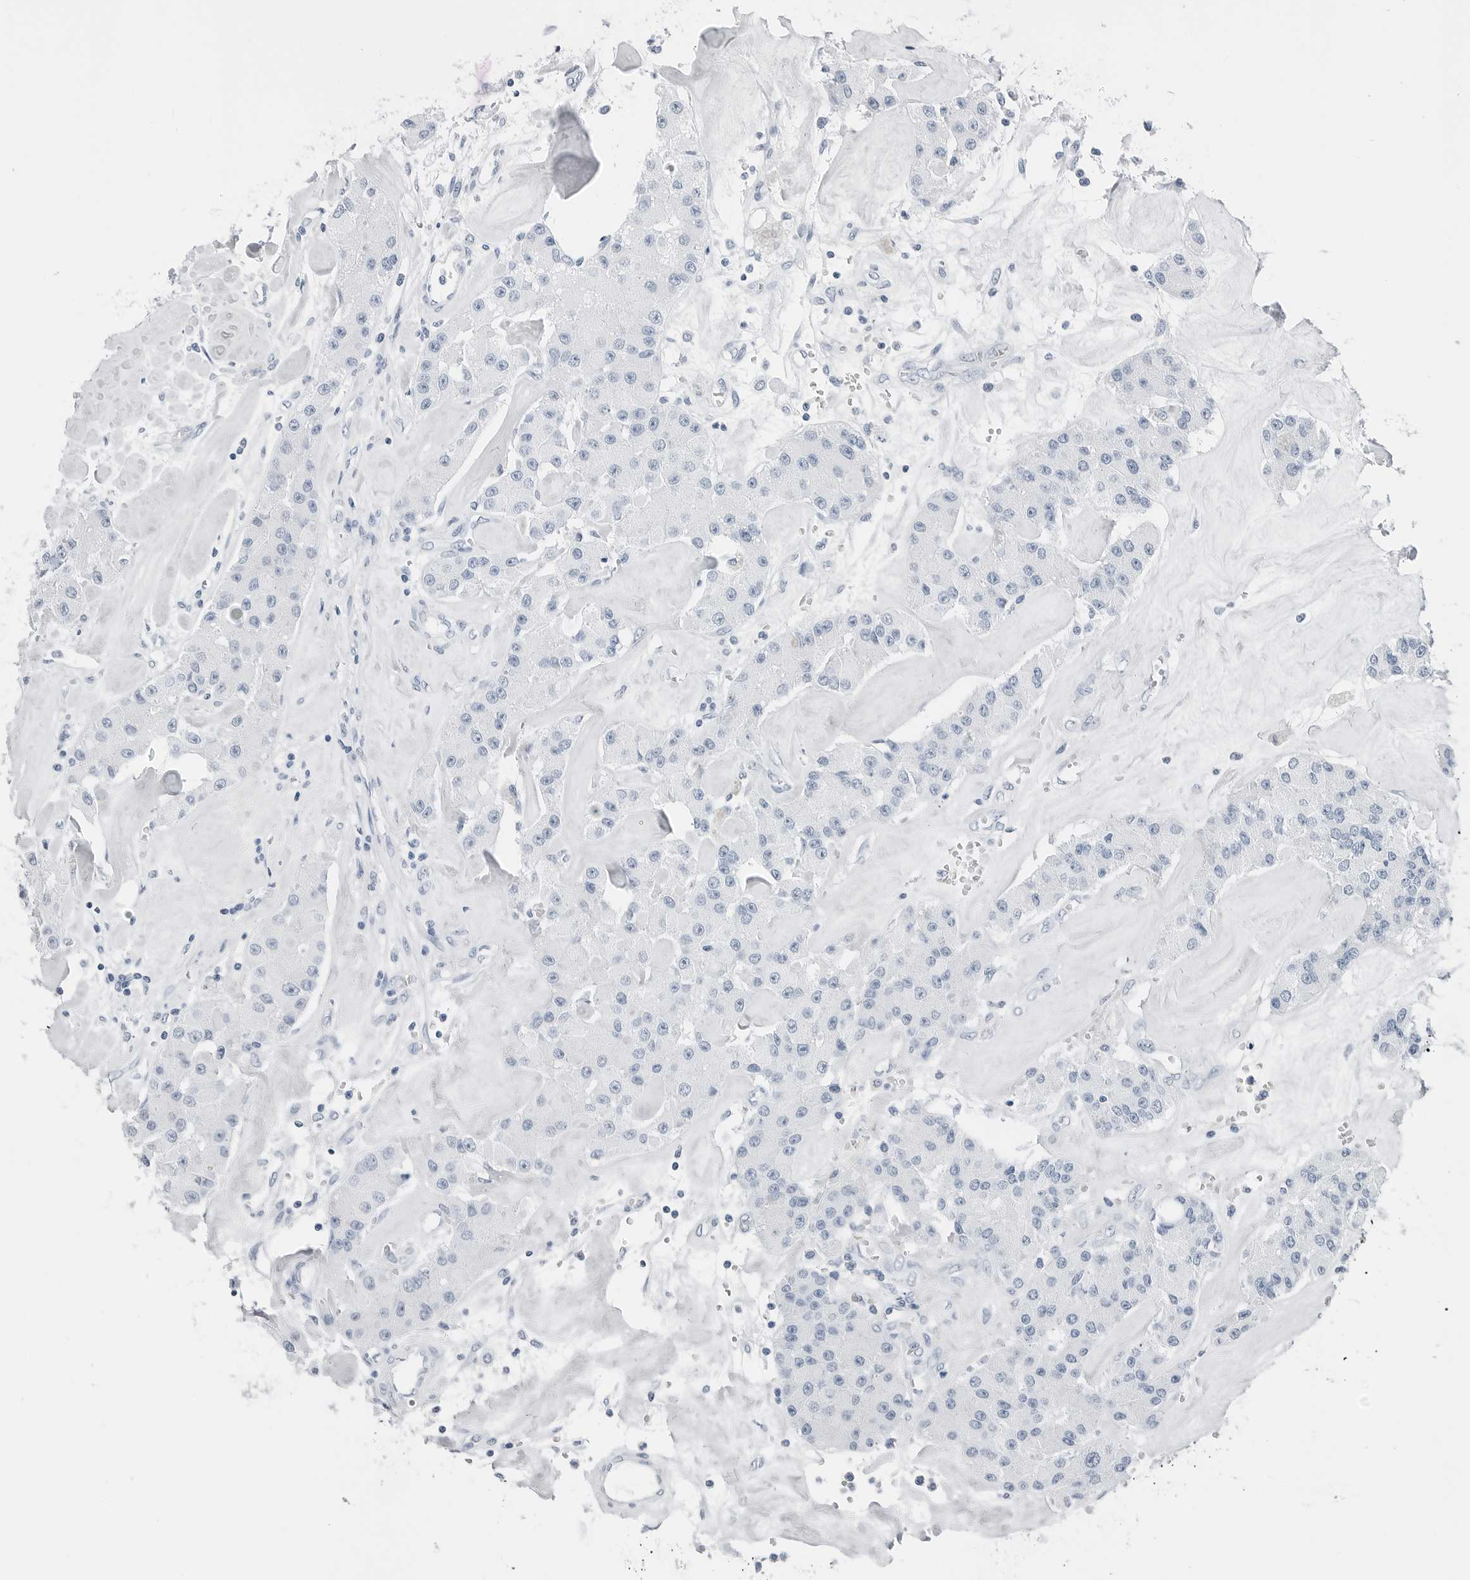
{"staining": {"intensity": "negative", "quantity": "none", "location": "none"}, "tissue": "carcinoid", "cell_type": "Tumor cells", "image_type": "cancer", "snomed": [{"axis": "morphology", "description": "Carcinoid, malignant, NOS"}, {"axis": "topography", "description": "Pancreas"}], "caption": "An image of carcinoid (malignant) stained for a protein displays no brown staining in tumor cells.", "gene": "SLPI", "patient": {"sex": "male", "age": 41}}